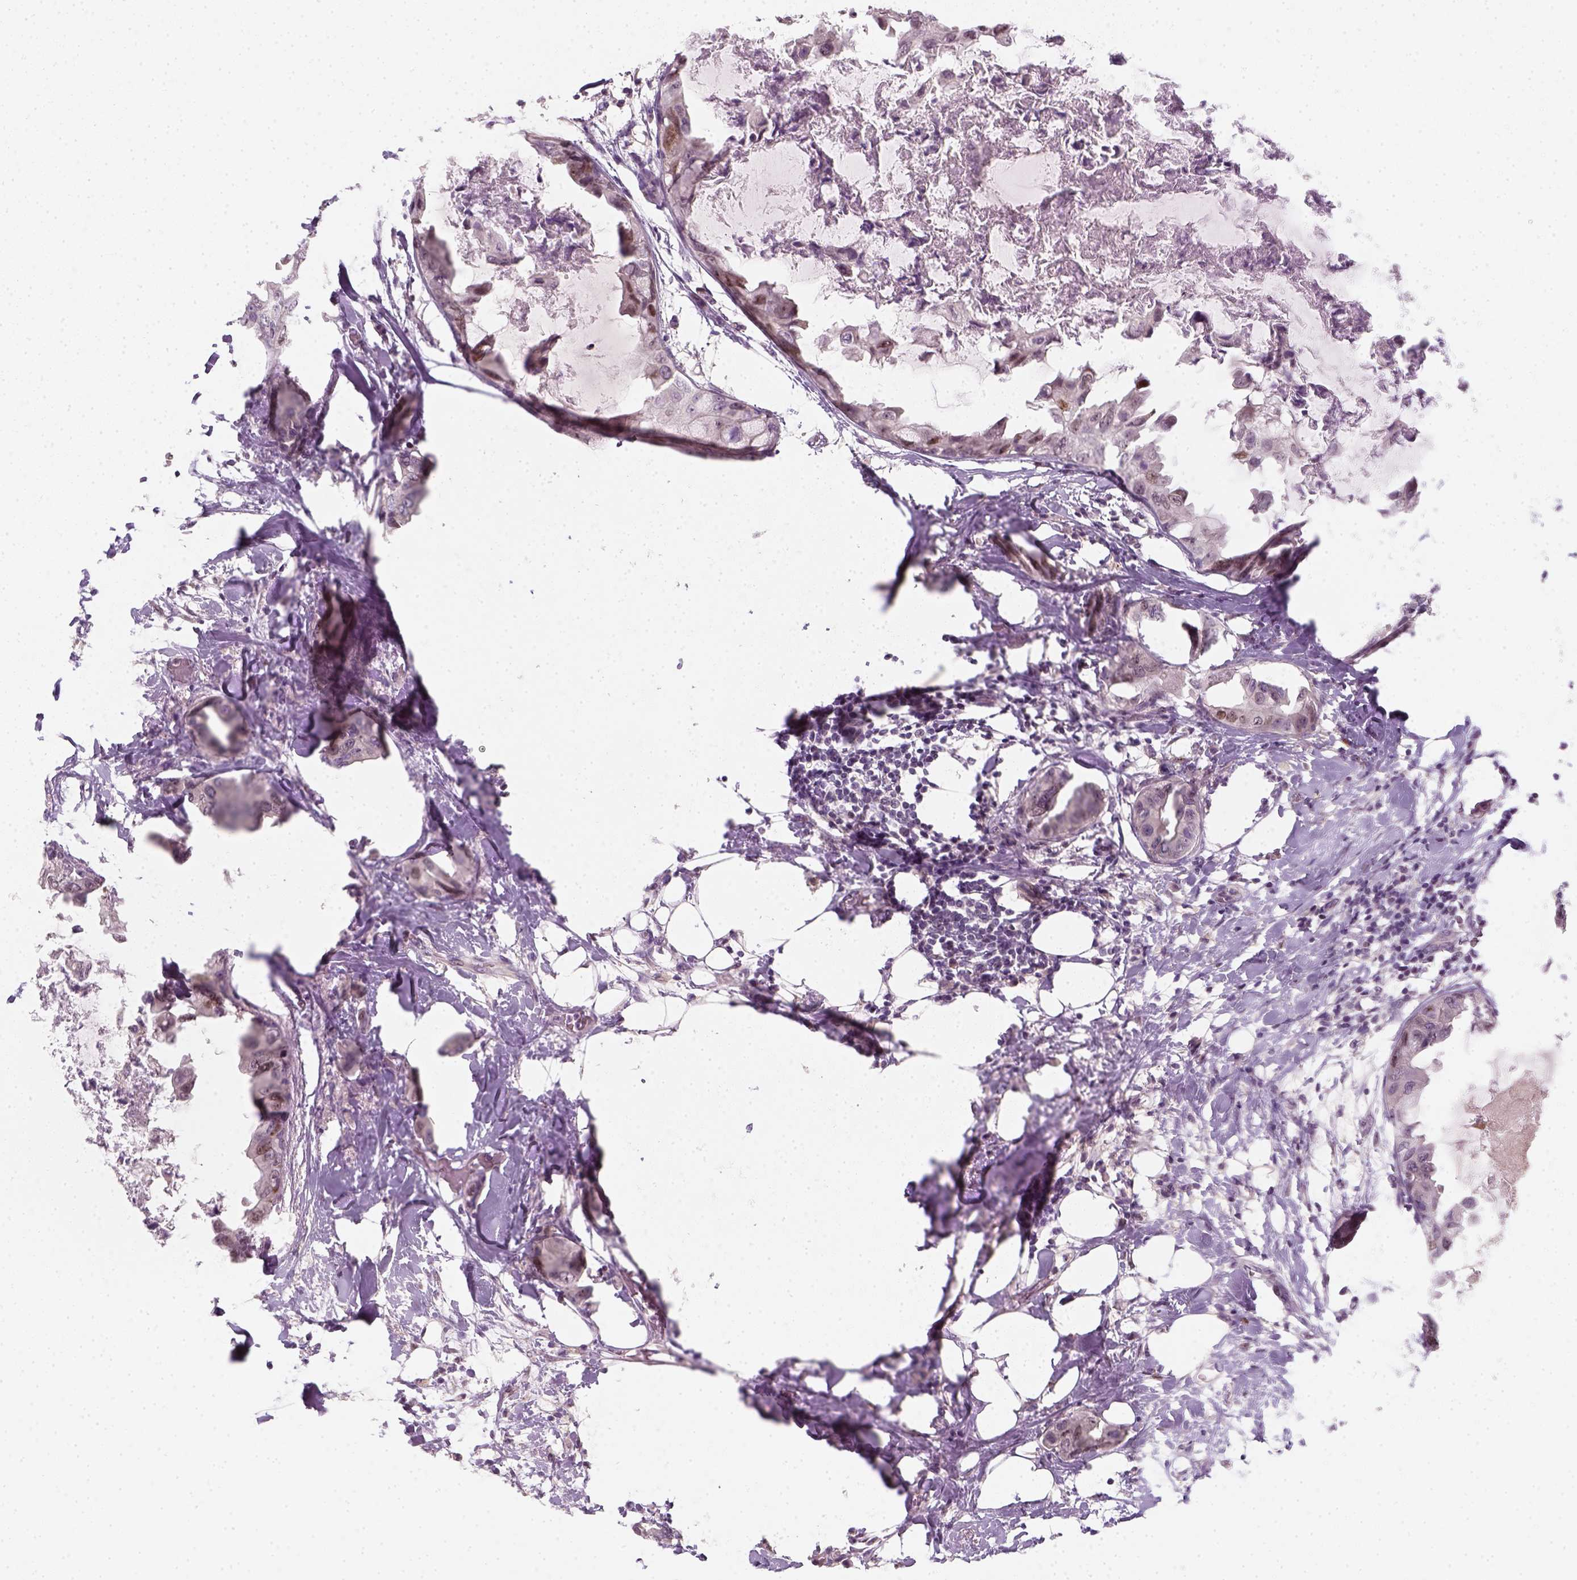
{"staining": {"intensity": "negative", "quantity": "none", "location": "none"}, "tissue": "breast cancer", "cell_type": "Tumor cells", "image_type": "cancer", "snomed": [{"axis": "morphology", "description": "Normal tissue, NOS"}, {"axis": "morphology", "description": "Duct carcinoma"}, {"axis": "topography", "description": "Breast"}], "caption": "IHC photomicrograph of human breast cancer stained for a protein (brown), which exhibits no staining in tumor cells.", "gene": "TP53", "patient": {"sex": "female", "age": 40}}